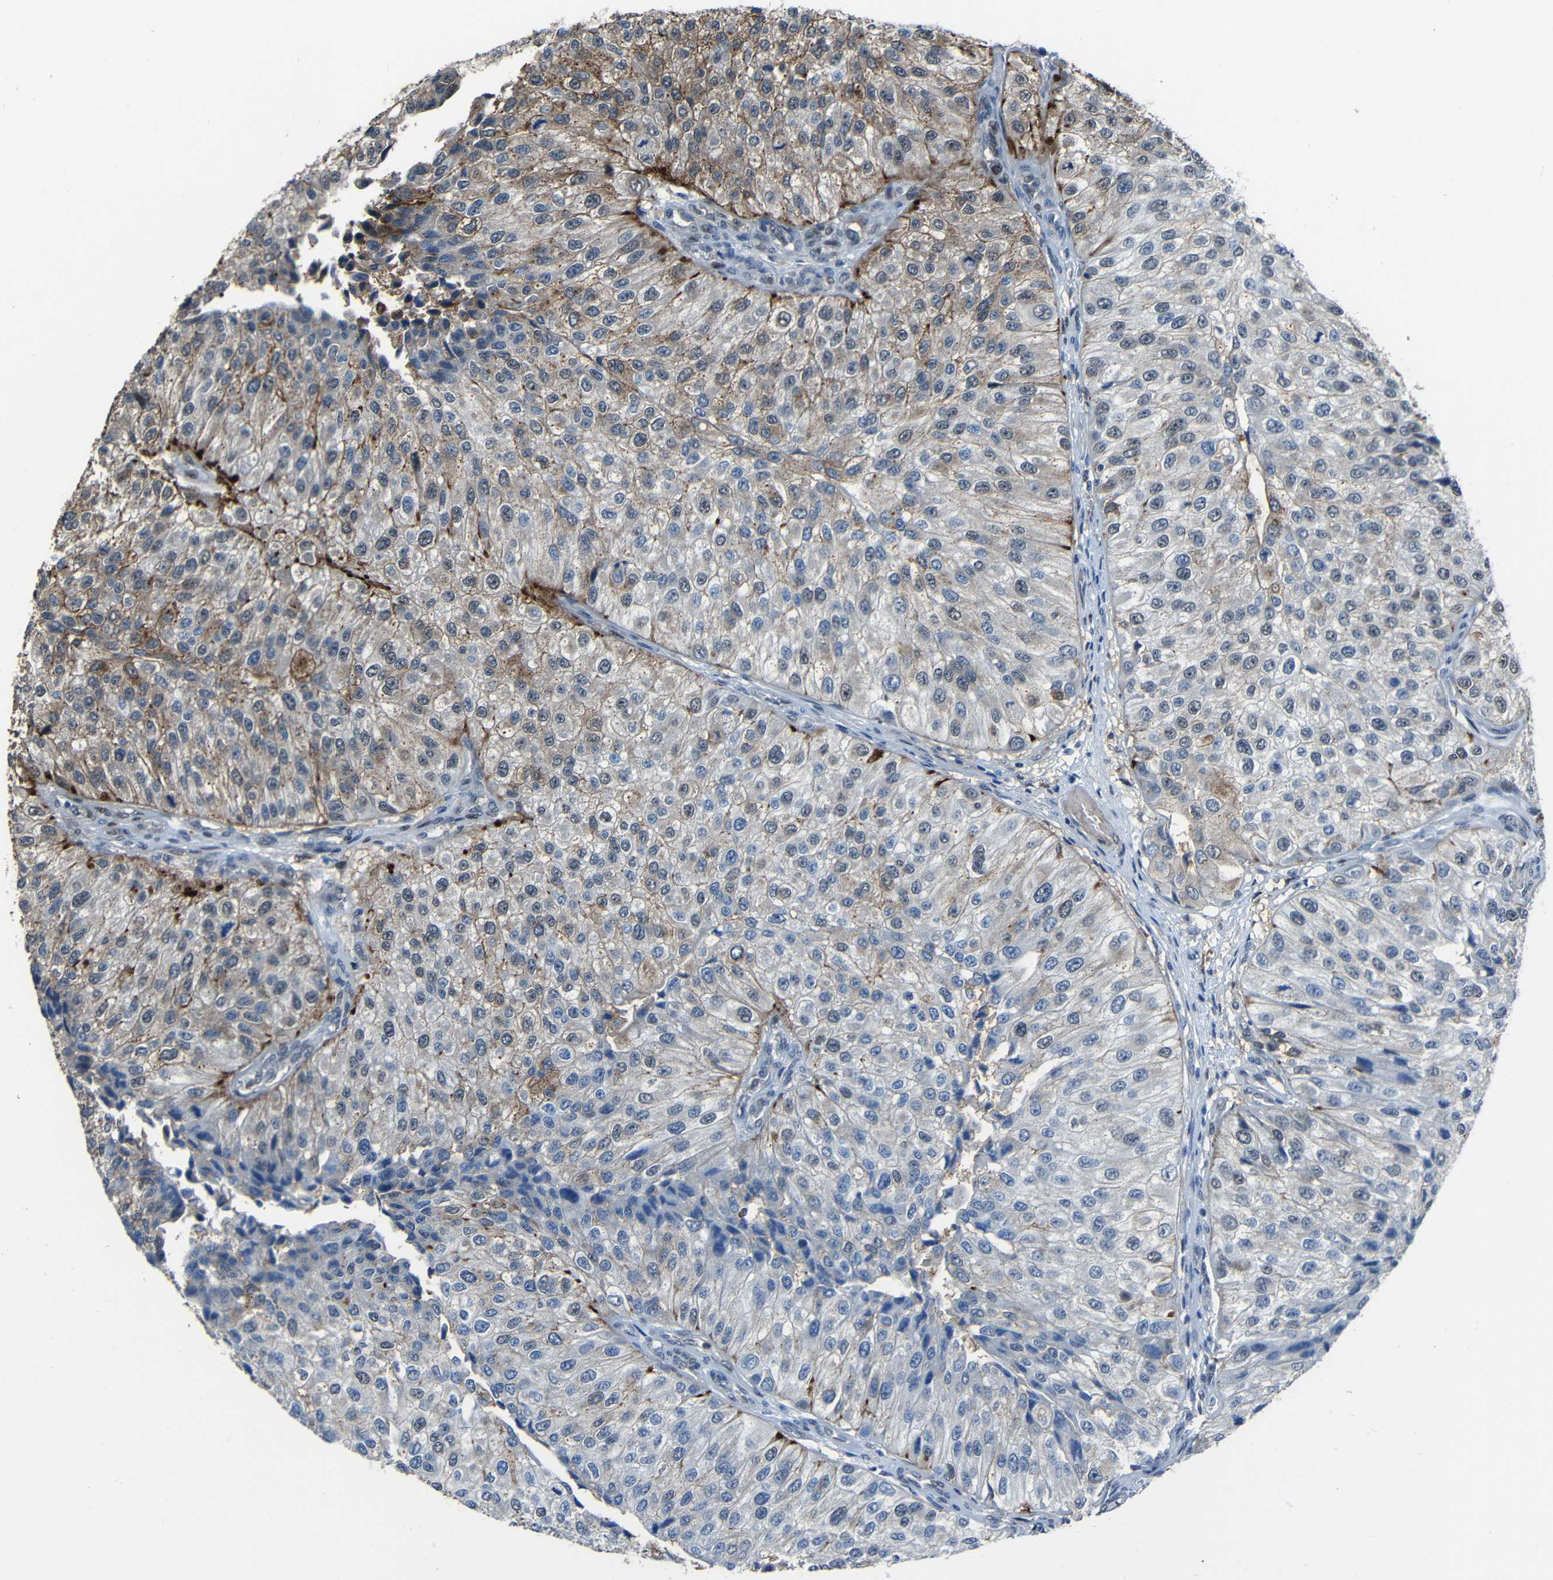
{"staining": {"intensity": "moderate", "quantity": "<25%", "location": "cytoplasmic/membranous"}, "tissue": "urothelial cancer", "cell_type": "Tumor cells", "image_type": "cancer", "snomed": [{"axis": "morphology", "description": "Urothelial carcinoma, High grade"}, {"axis": "topography", "description": "Kidney"}, {"axis": "topography", "description": "Urinary bladder"}], "caption": "Immunohistochemical staining of human urothelial cancer demonstrates low levels of moderate cytoplasmic/membranous protein positivity in about <25% of tumor cells.", "gene": "DNAJC5", "patient": {"sex": "male", "age": 77}}